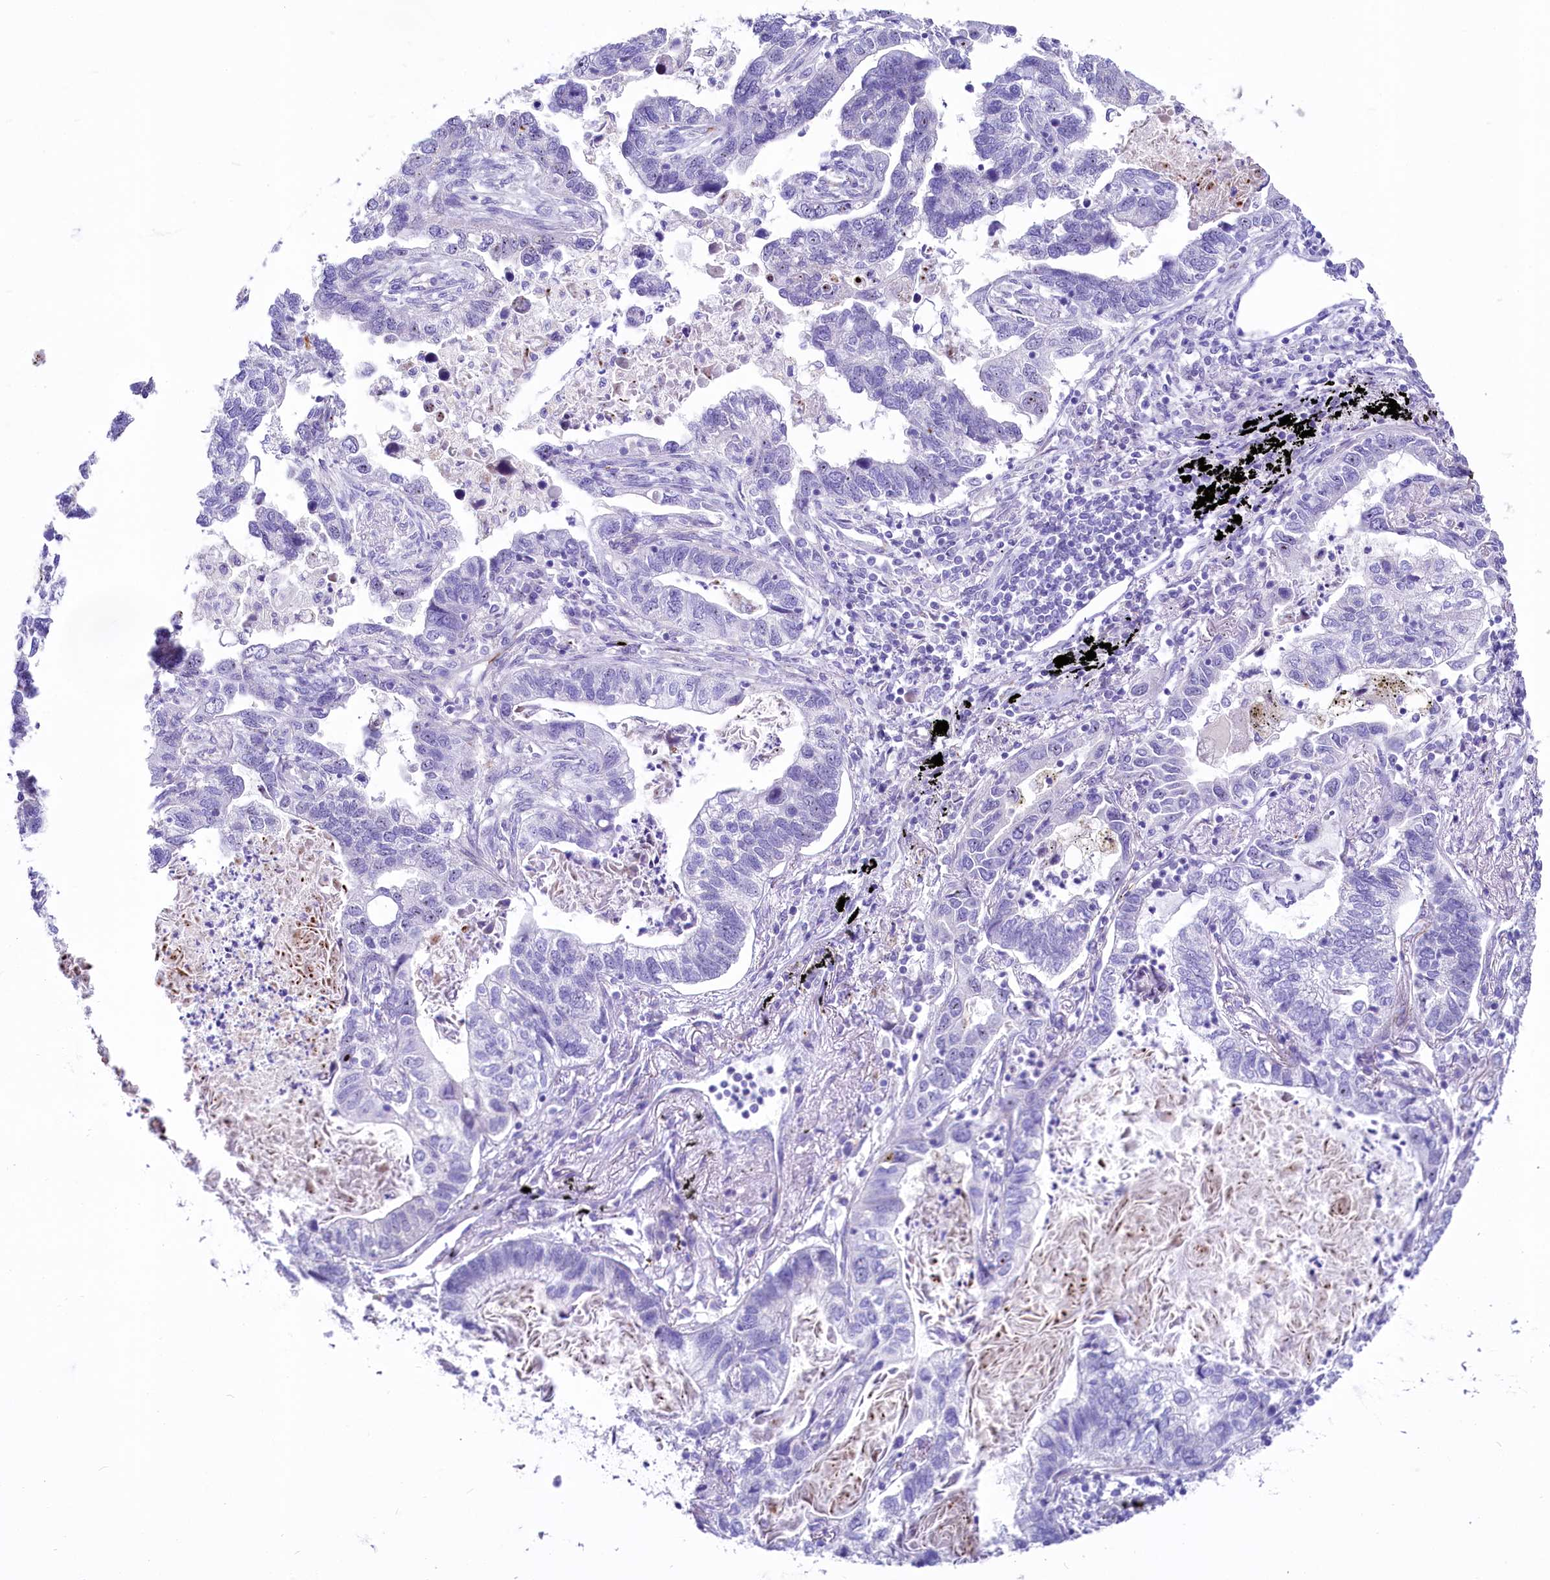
{"staining": {"intensity": "negative", "quantity": "none", "location": "none"}, "tissue": "lung cancer", "cell_type": "Tumor cells", "image_type": "cancer", "snomed": [{"axis": "morphology", "description": "Adenocarcinoma, NOS"}, {"axis": "topography", "description": "Lung"}], "caption": "Tumor cells show no significant protein positivity in lung adenocarcinoma.", "gene": "SH3TC2", "patient": {"sex": "male", "age": 67}}